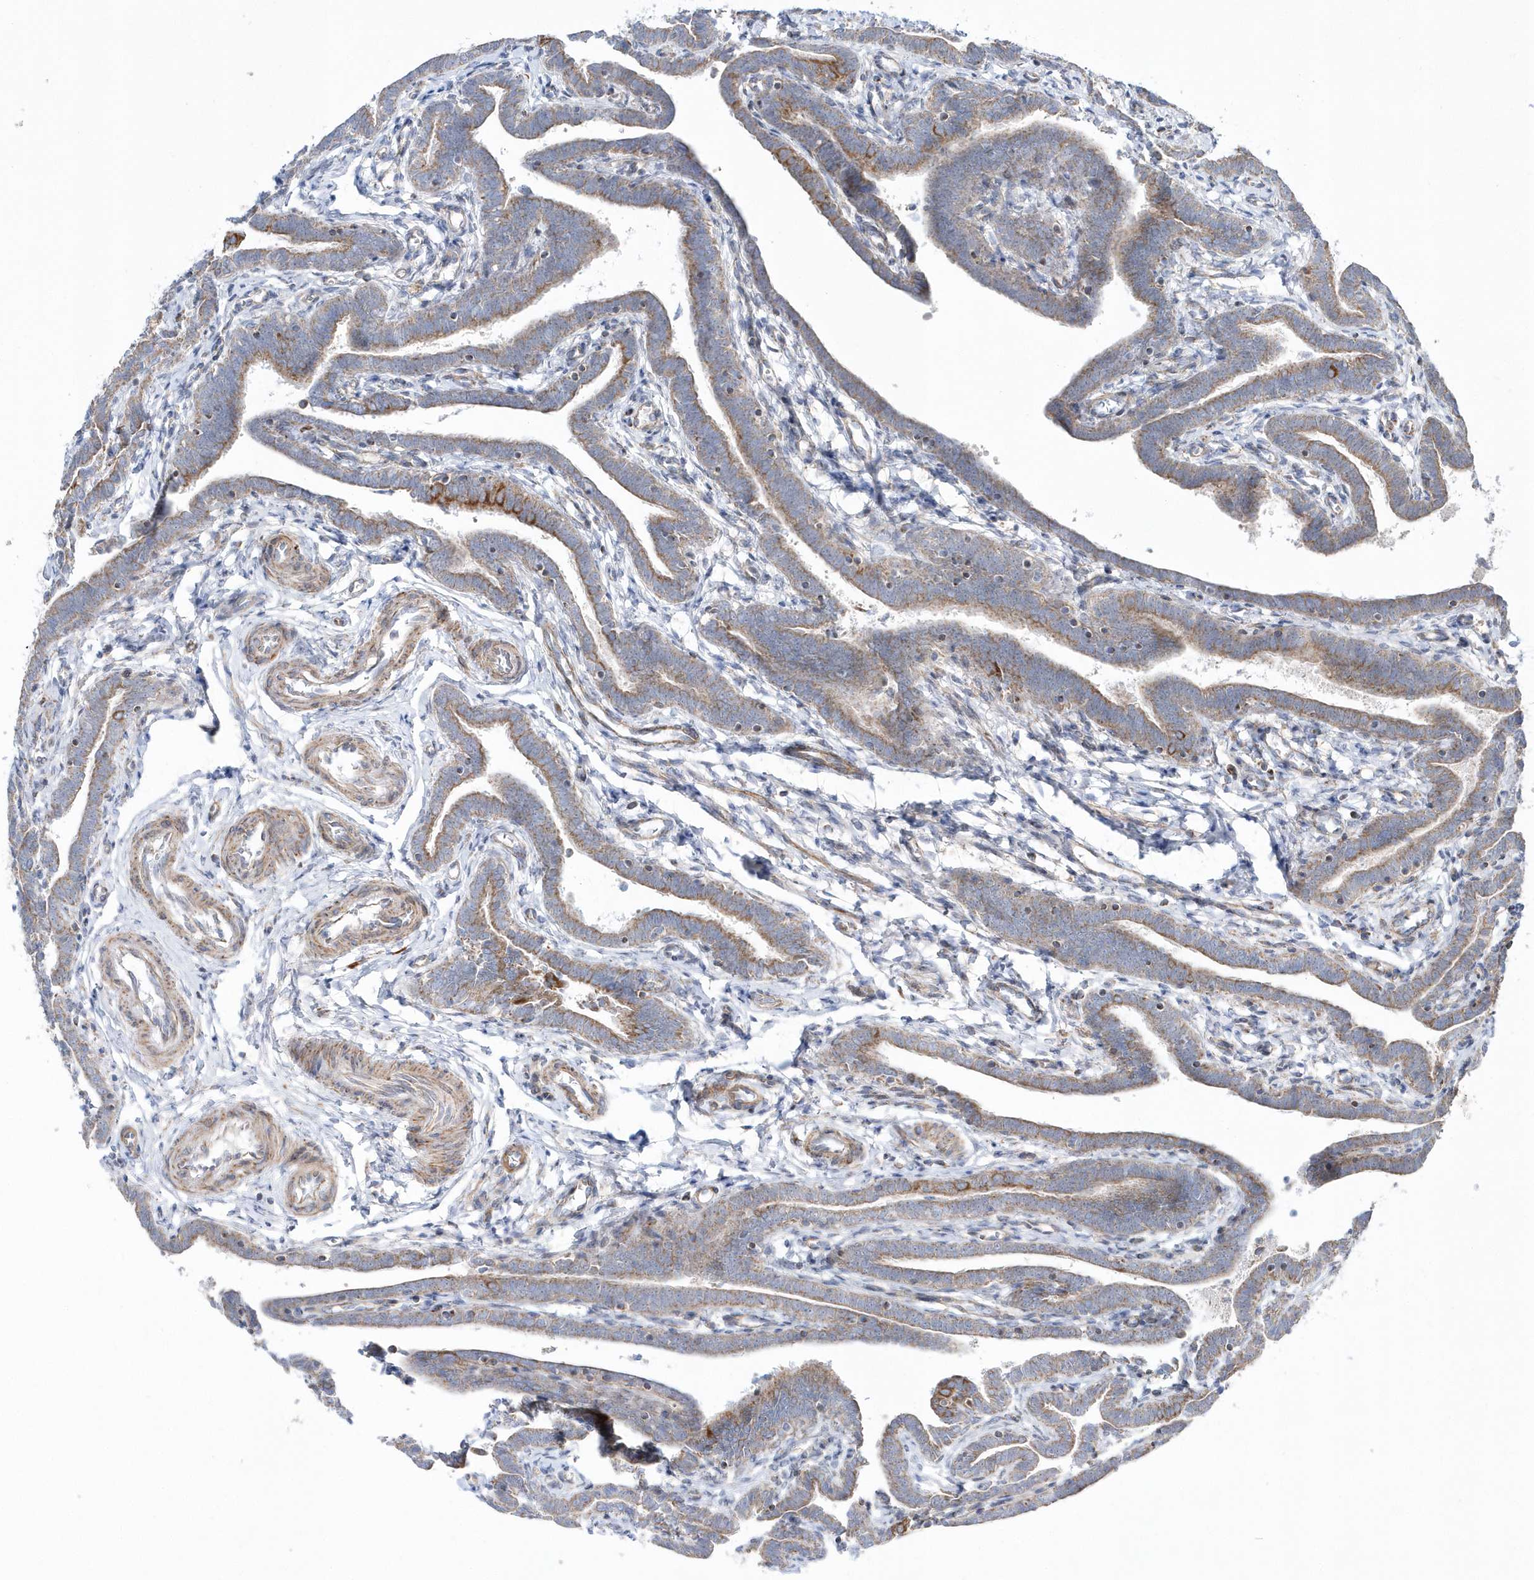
{"staining": {"intensity": "moderate", "quantity": ">75%", "location": "cytoplasmic/membranous"}, "tissue": "fallopian tube", "cell_type": "Glandular cells", "image_type": "normal", "snomed": [{"axis": "morphology", "description": "Normal tissue, NOS"}, {"axis": "topography", "description": "Fallopian tube"}], "caption": "Protein expression analysis of unremarkable human fallopian tube reveals moderate cytoplasmic/membranous staining in approximately >75% of glandular cells. (Brightfield microscopy of DAB IHC at high magnification).", "gene": "OPA1", "patient": {"sex": "female", "age": 36}}